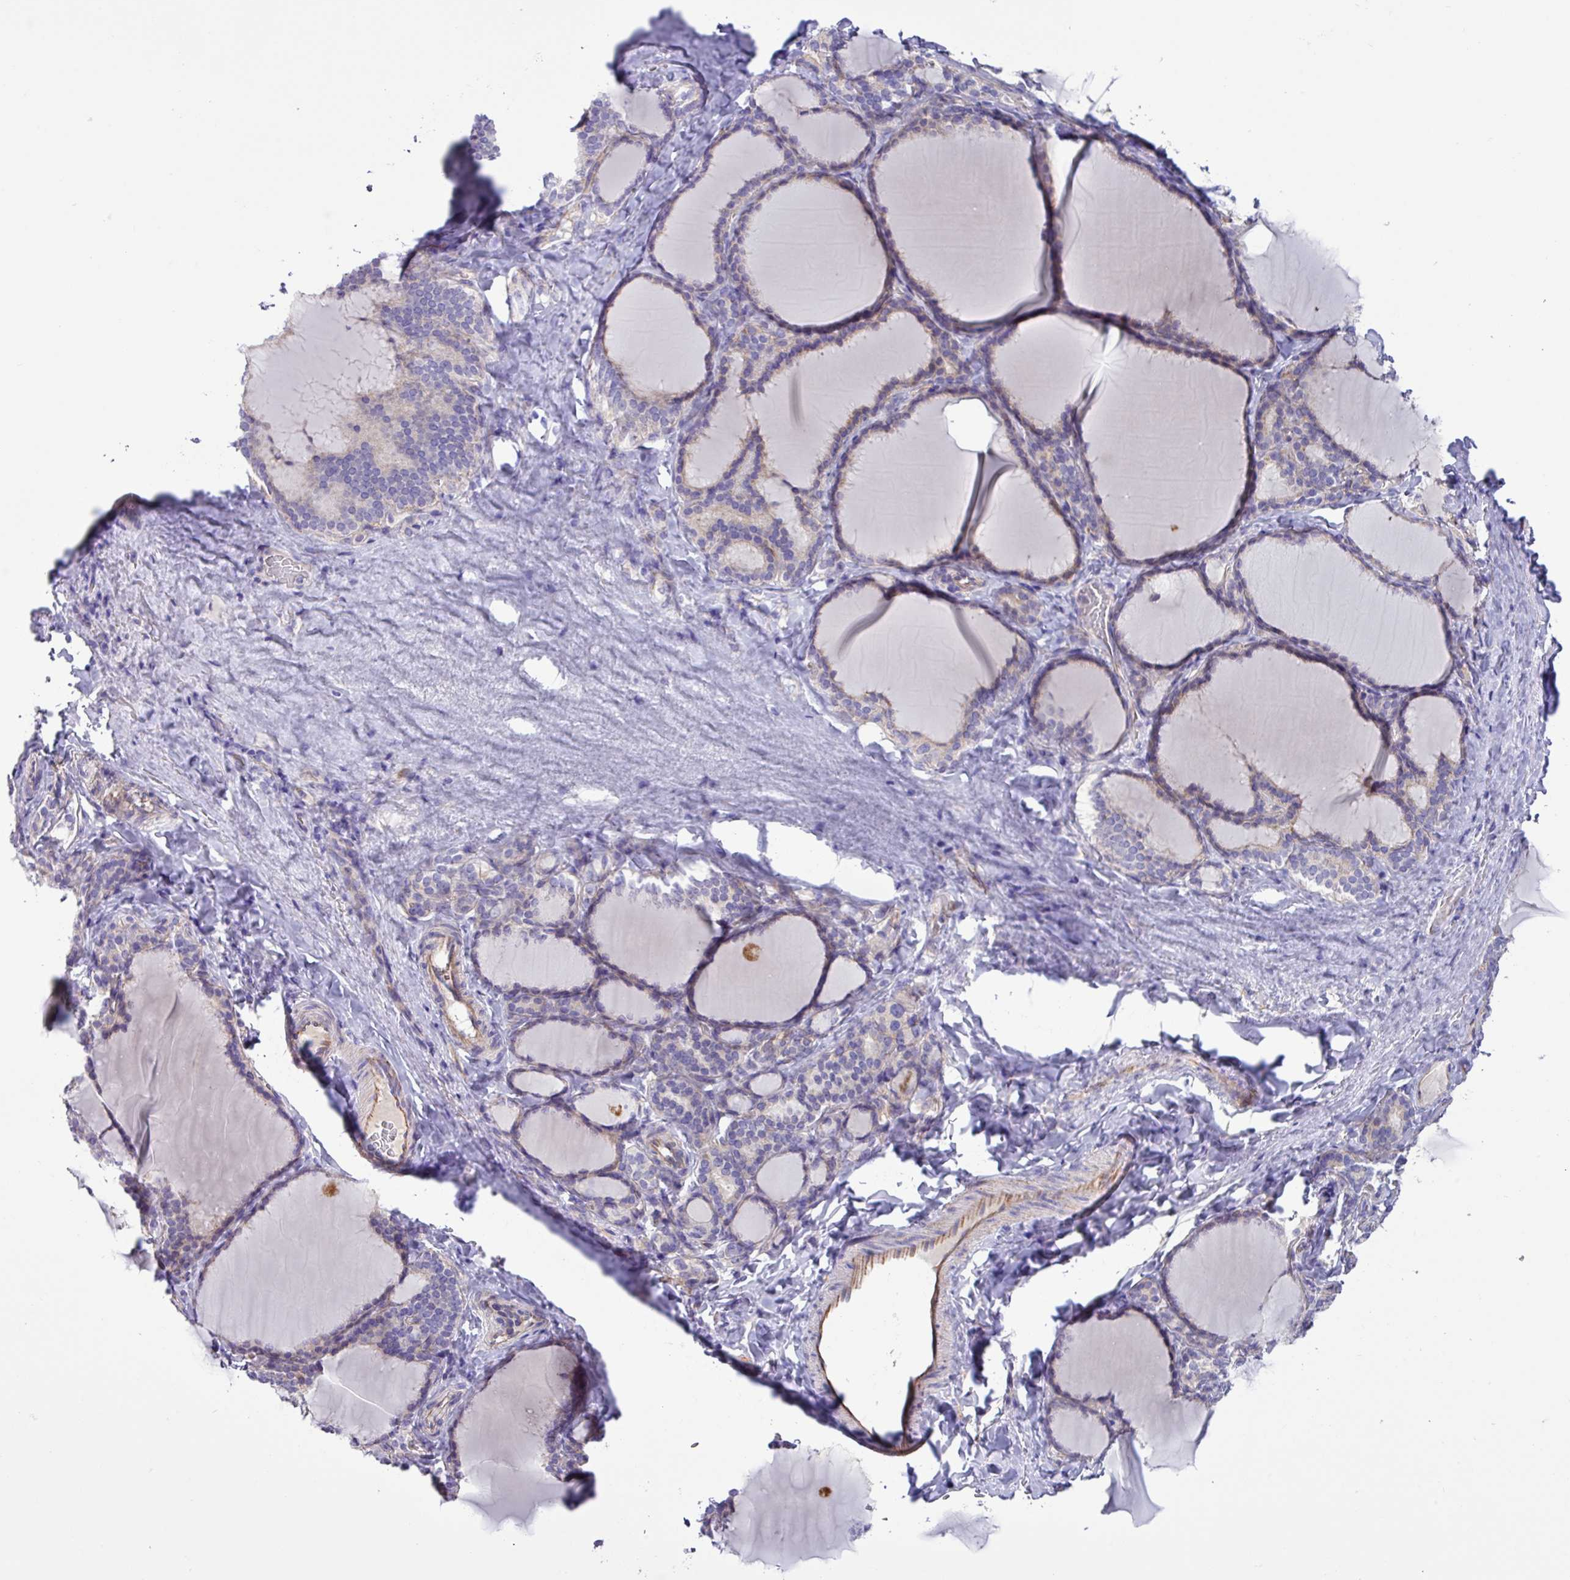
{"staining": {"intensity": "weak", "quantity": "25%-75%", "location": "cytoplasmic/membranous"}, "tissue": "thyroid gland", "cell_type": "Glandular cells", "image_type": "normal", "snomed": [{"axis": "morphology", "description": "Normal tissue, NOS"}, {"axis": "topography", "description": "Thyroid gland"}], "caption": "Thyroid gland stained with a brown dye displays weak cytoplasmic/membranous positive staining in approximately 25%-75% of glandular cells.", "gene": "MRM2", "patient": {"sex": "female", "age": 31}}